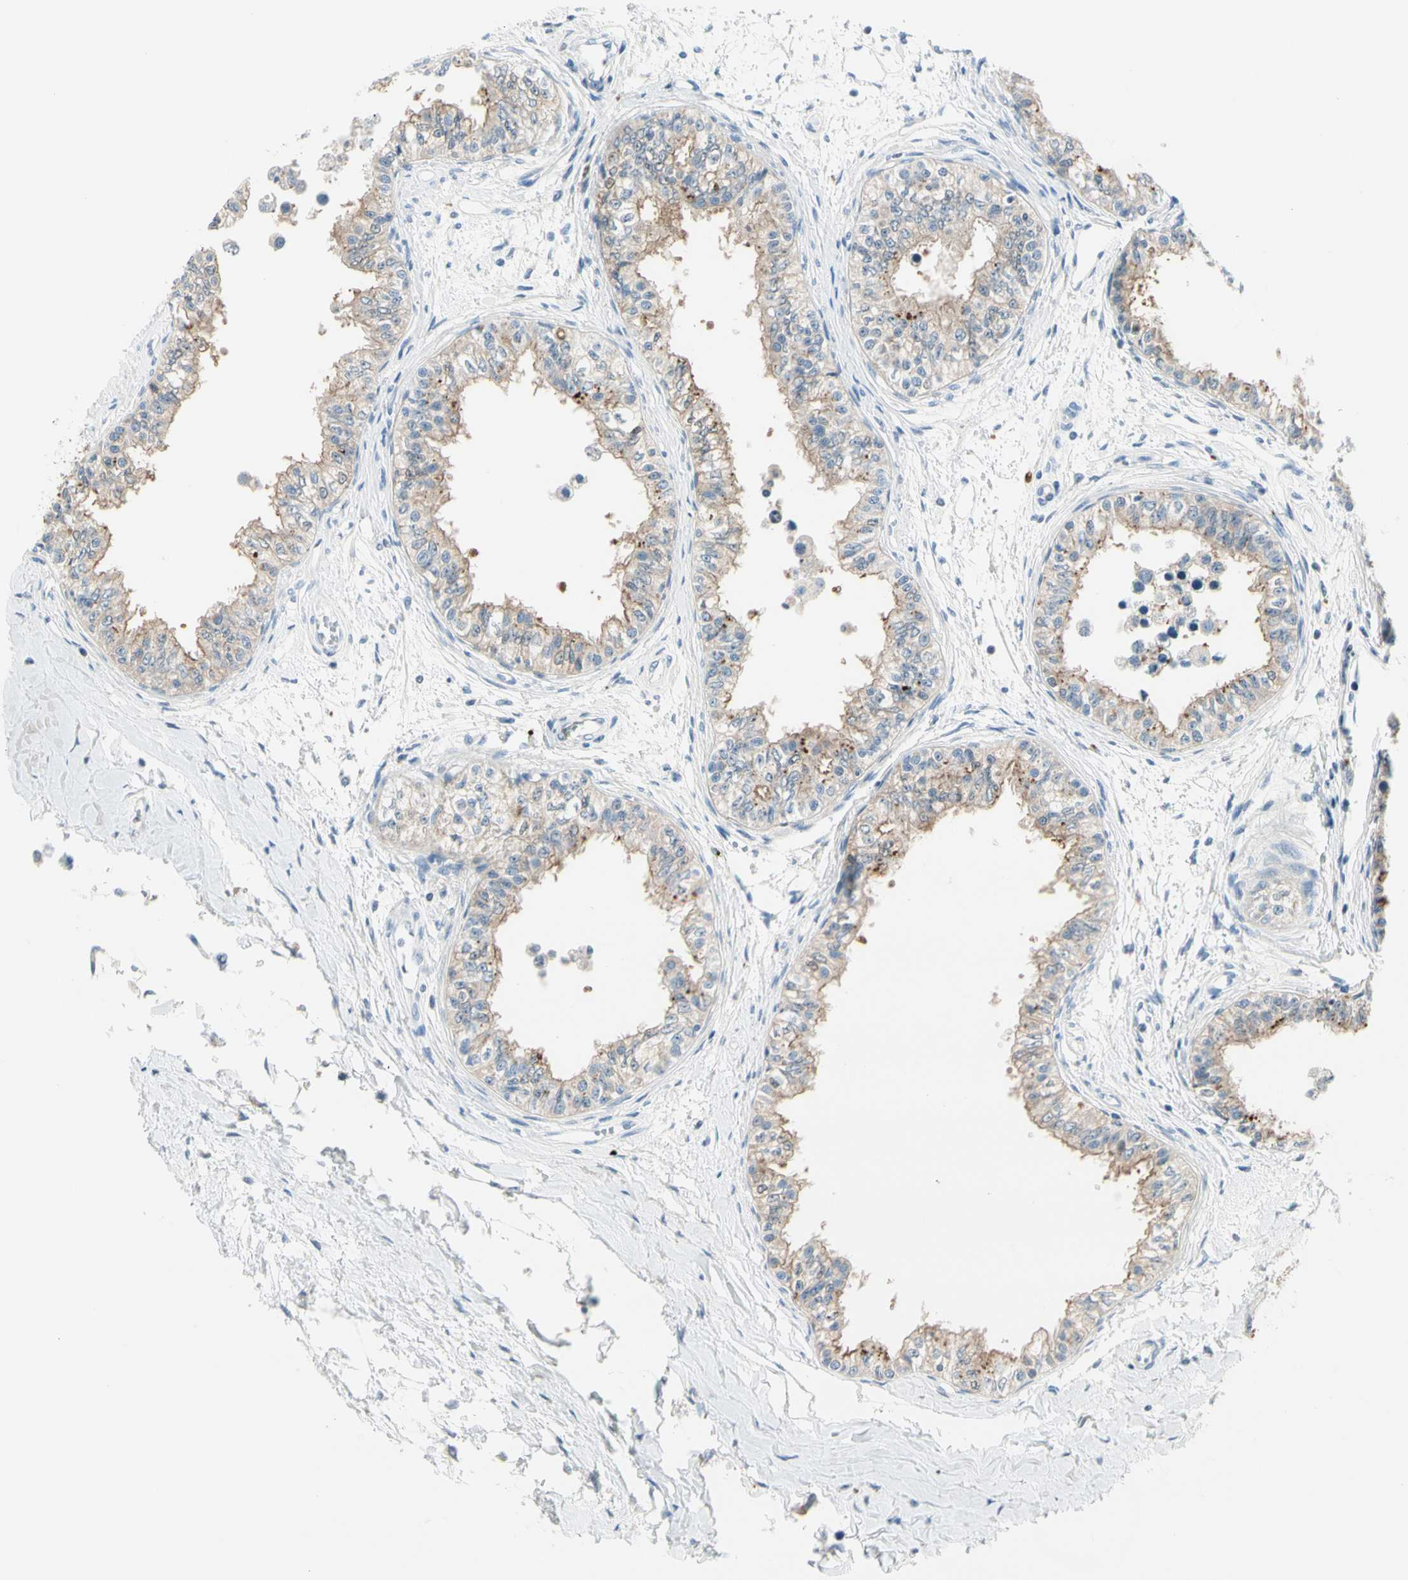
{"staining": {"intensity": "moderate", "quantity": "25%-75%", "location": "cytoplasmic/membranous"}, "tissue": "epididymis", "cell_type": "Glandular cells", "image_type": "normal", "snomed": [{"axis": "morphology", "description": "Normal tissue, NOS"}, {"axis": "morphology", "description": "Adenocarcinoma, metastatic, NOS"}, {"axis": "topography", "description": "Testis"}, {"axis": "topography", "description": "Epididymis"}], "caption": "DAB (3,3'-diaminobenzidine) immunohistochemical staining of normal epididymis shows moderate cytoplasmic/membranous protein staining in approximately 25%-75% of glandular cells.", "gene": "PEBP1", "patient": {"sex": "male", "age": 26}}